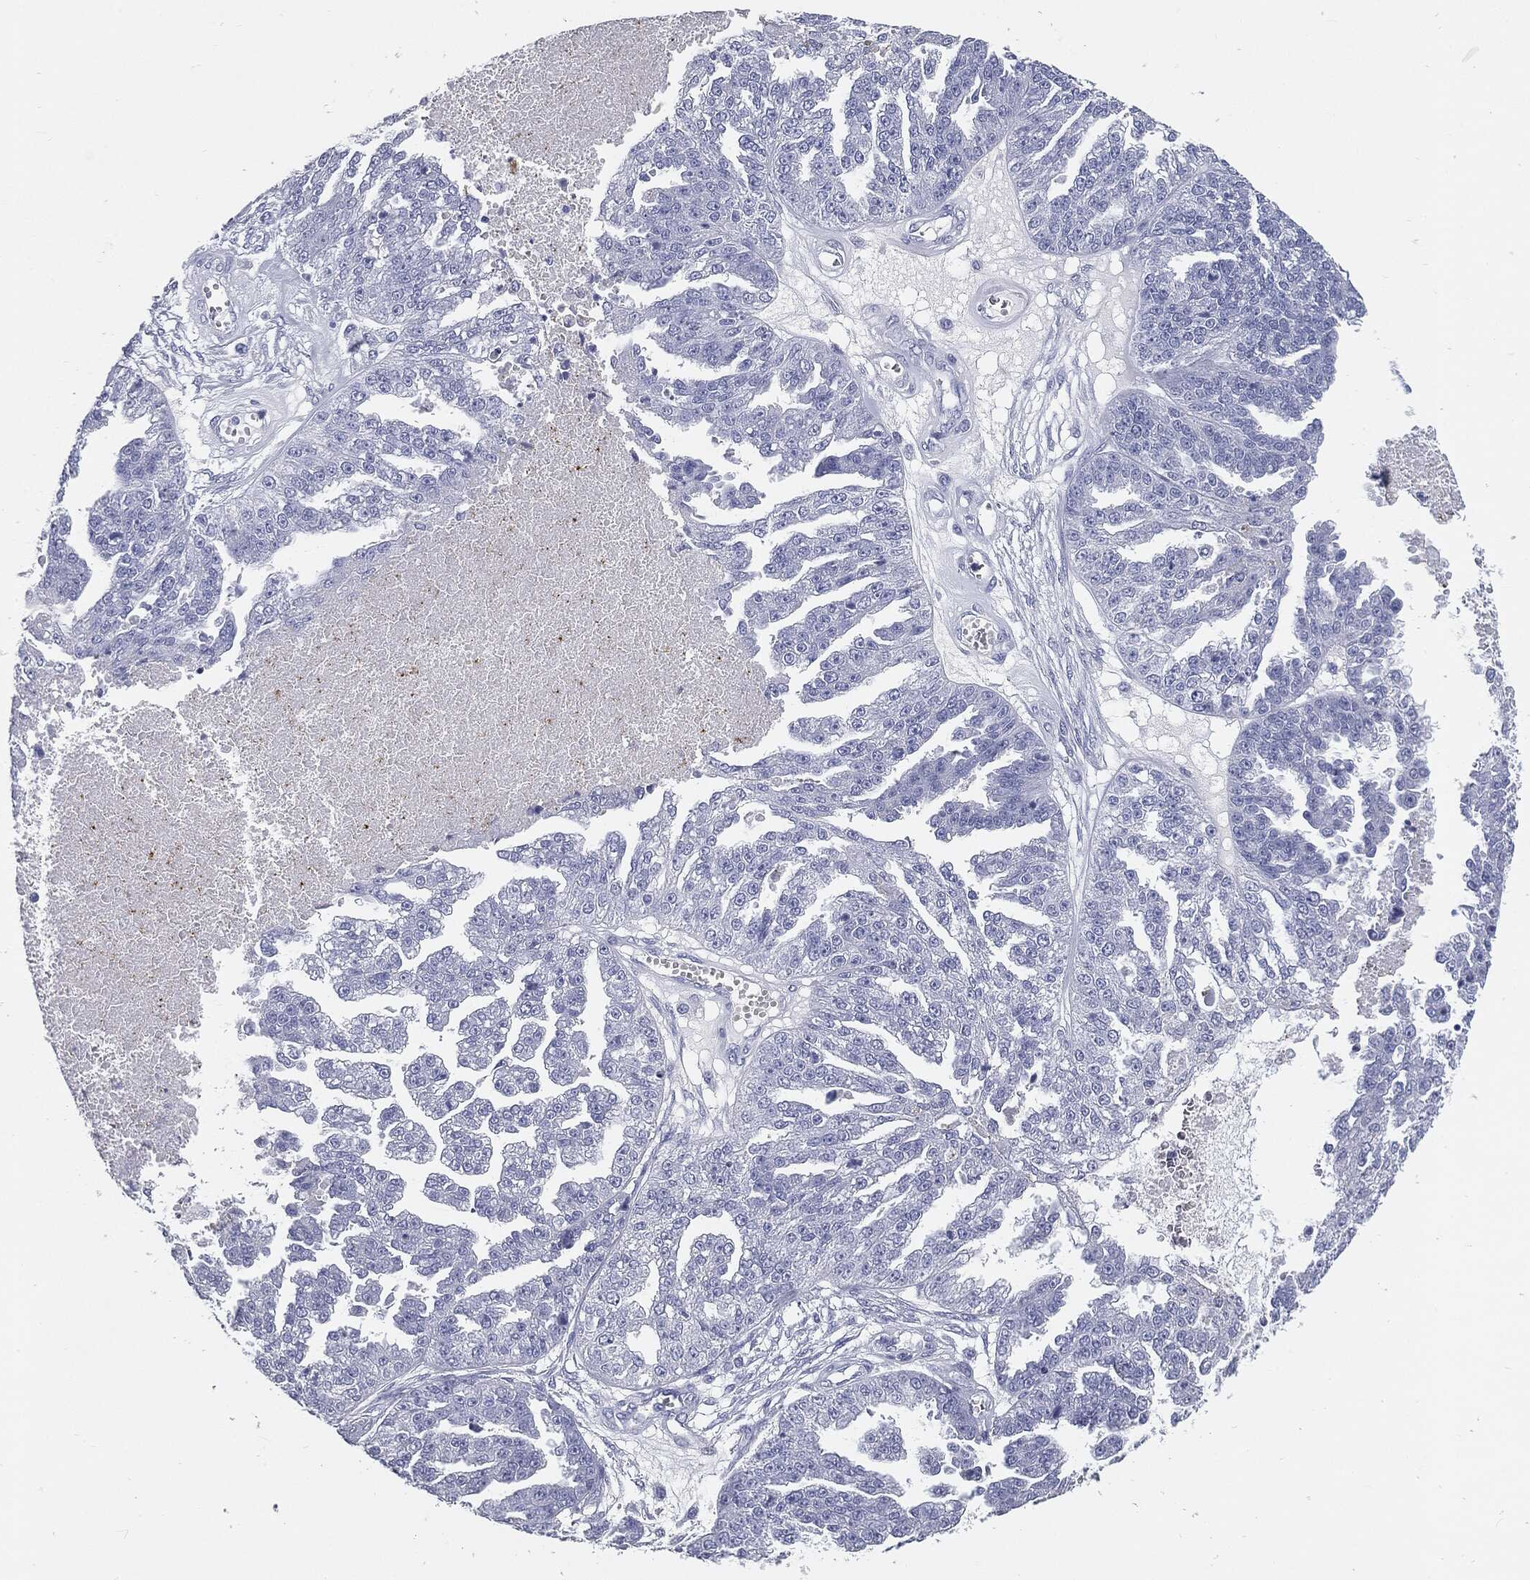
{"staining": {"intensity": "negative", "quantity": "none", "location": "none"}, "tissue": "ovarian cancer", "cell_type": "Tumor cells", "image_type": "cancer", "snomed": [{"axis": "morphology", "description": "Cystadenocarcinoma, serous, NOS"}, {"axis": "topography", "description": "Ovary"}], "caption": "A high-resolution image shows immunohistochemistry (IHC) staining of ovarian serous cystadenocarcinoma, which demonstrates no significant staining in tumor cells.", "gene": "CUZD1", "patient": {"sex": "female", "age": 58}}